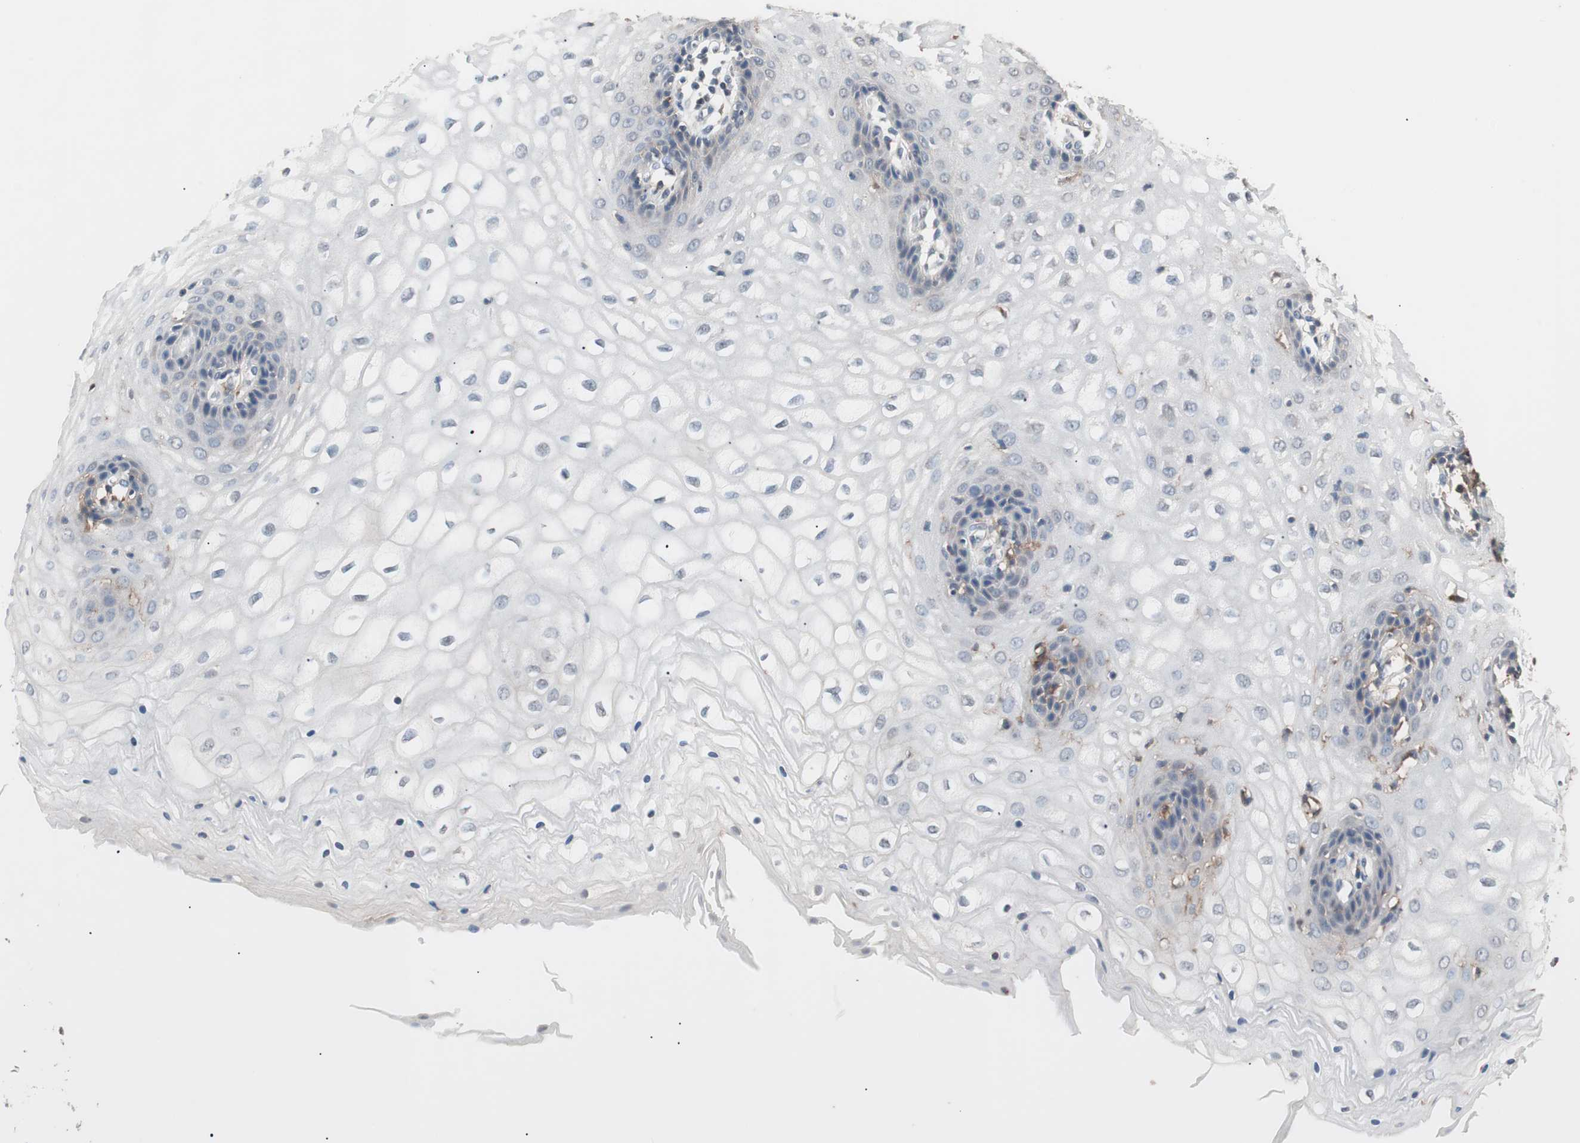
{"staining": {"intensity": "weak", "quantity": "<25%", "location": "cytoplasmic/membranous"}, "tissue": "vagina", "cell_type": "Squamous epithelial cells", "image_type": "normal", "snomed": [{"axis": "morphology", "description": "Normal tissue, NOS"}, {"axis": "topography", "description": "Vagina"}], "caption": "Immunohistochemistry (IHC) of benign human vagina exhibits no positivity in squamous epithelial cells.", "gene": "LITAF", "patient": {"sex": "female", "age": 34}}